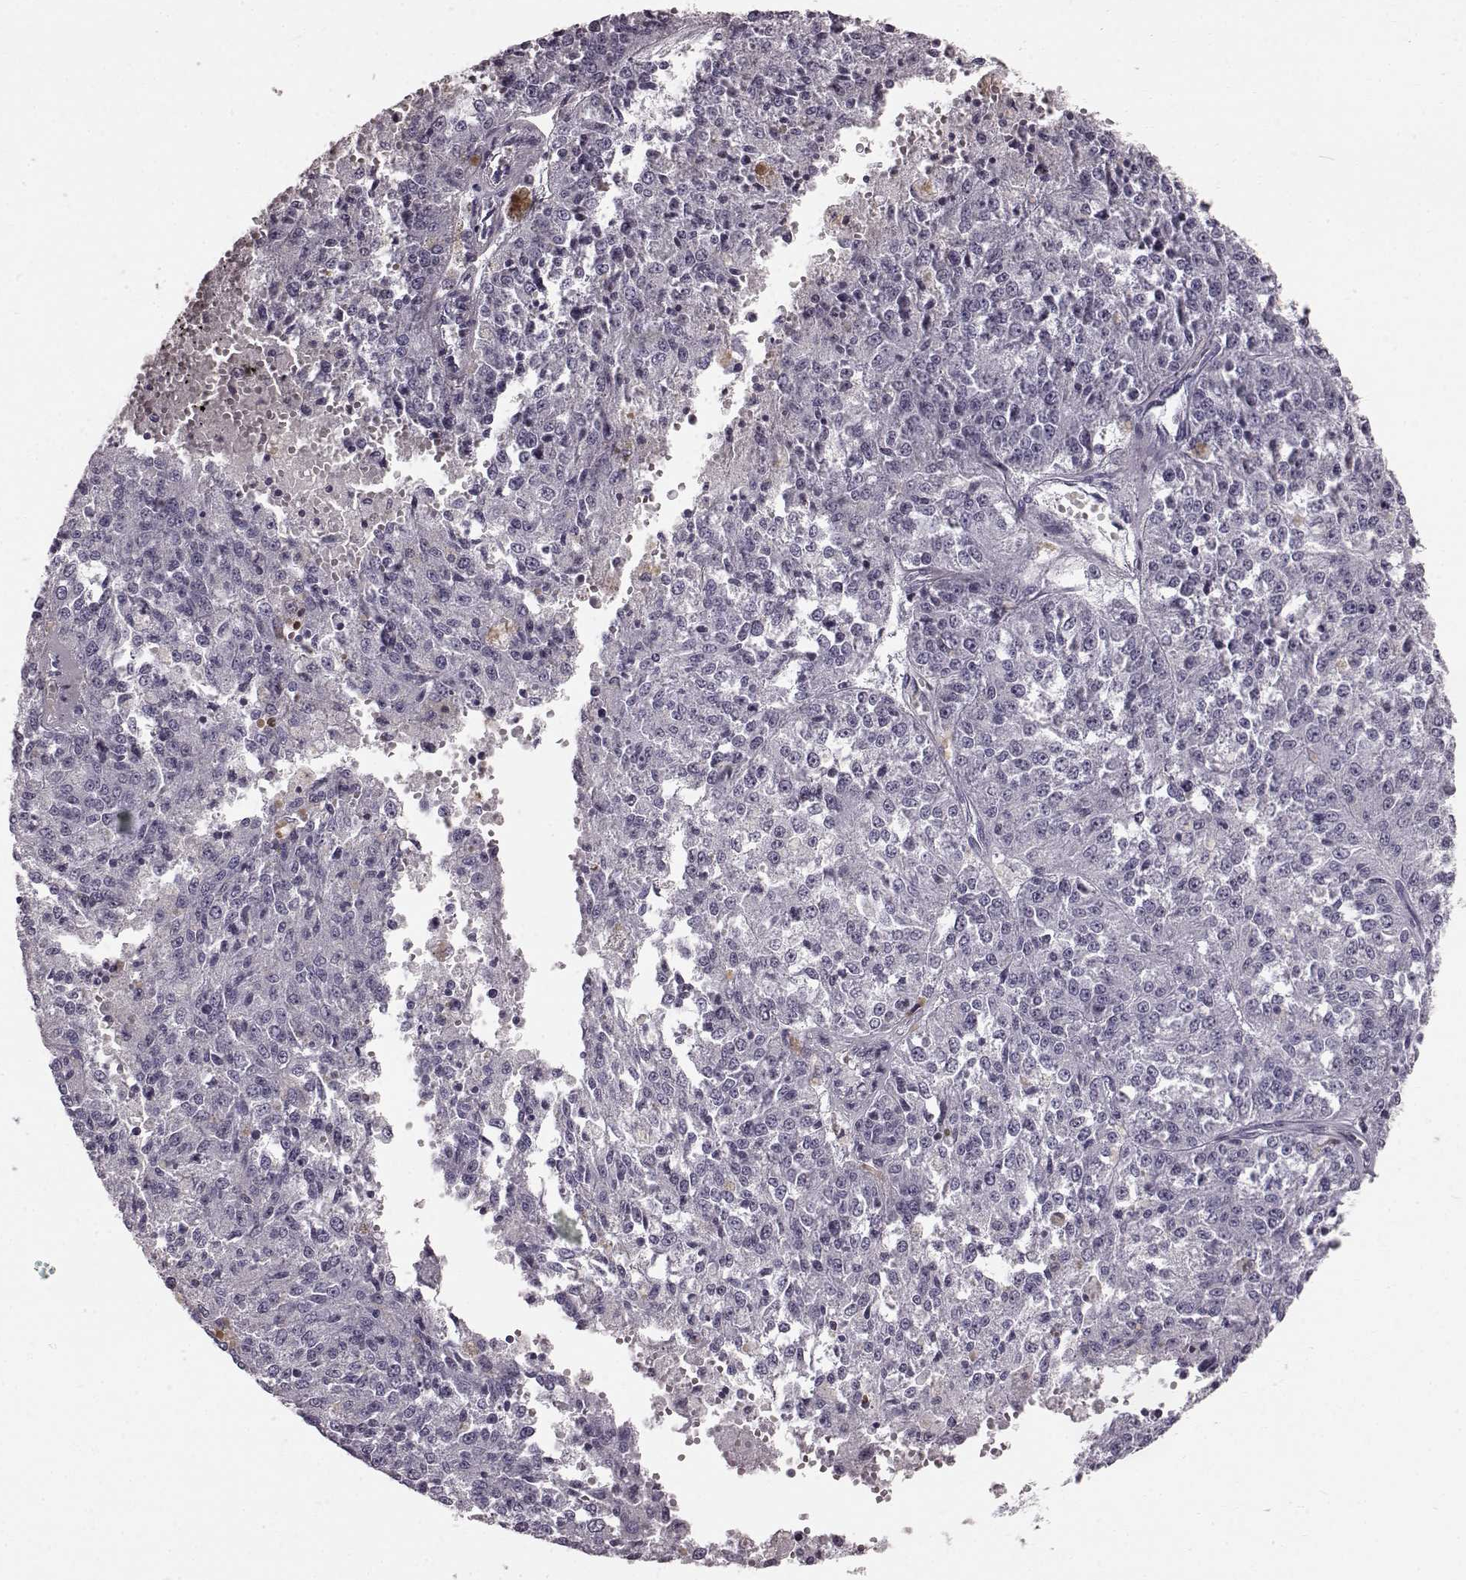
{"staining": {"intensity": "negative", "quantity": "none", "location": "none"}, "tissue": "melanoma", "cell_type": "Tumor cells", "image_type": "cancer", "snomed": [{"axis": "morphology", "description": "Malignant melanoma, Metastatic site"}, {"axis": "topography", "description": "Lymph node"}], "caption": "Melanoma was stained to show a protein in brown. There is no significant expression in tumor cells.", "gene": "TCHHL1", "patient": {"sex": "female", "age": 64}}